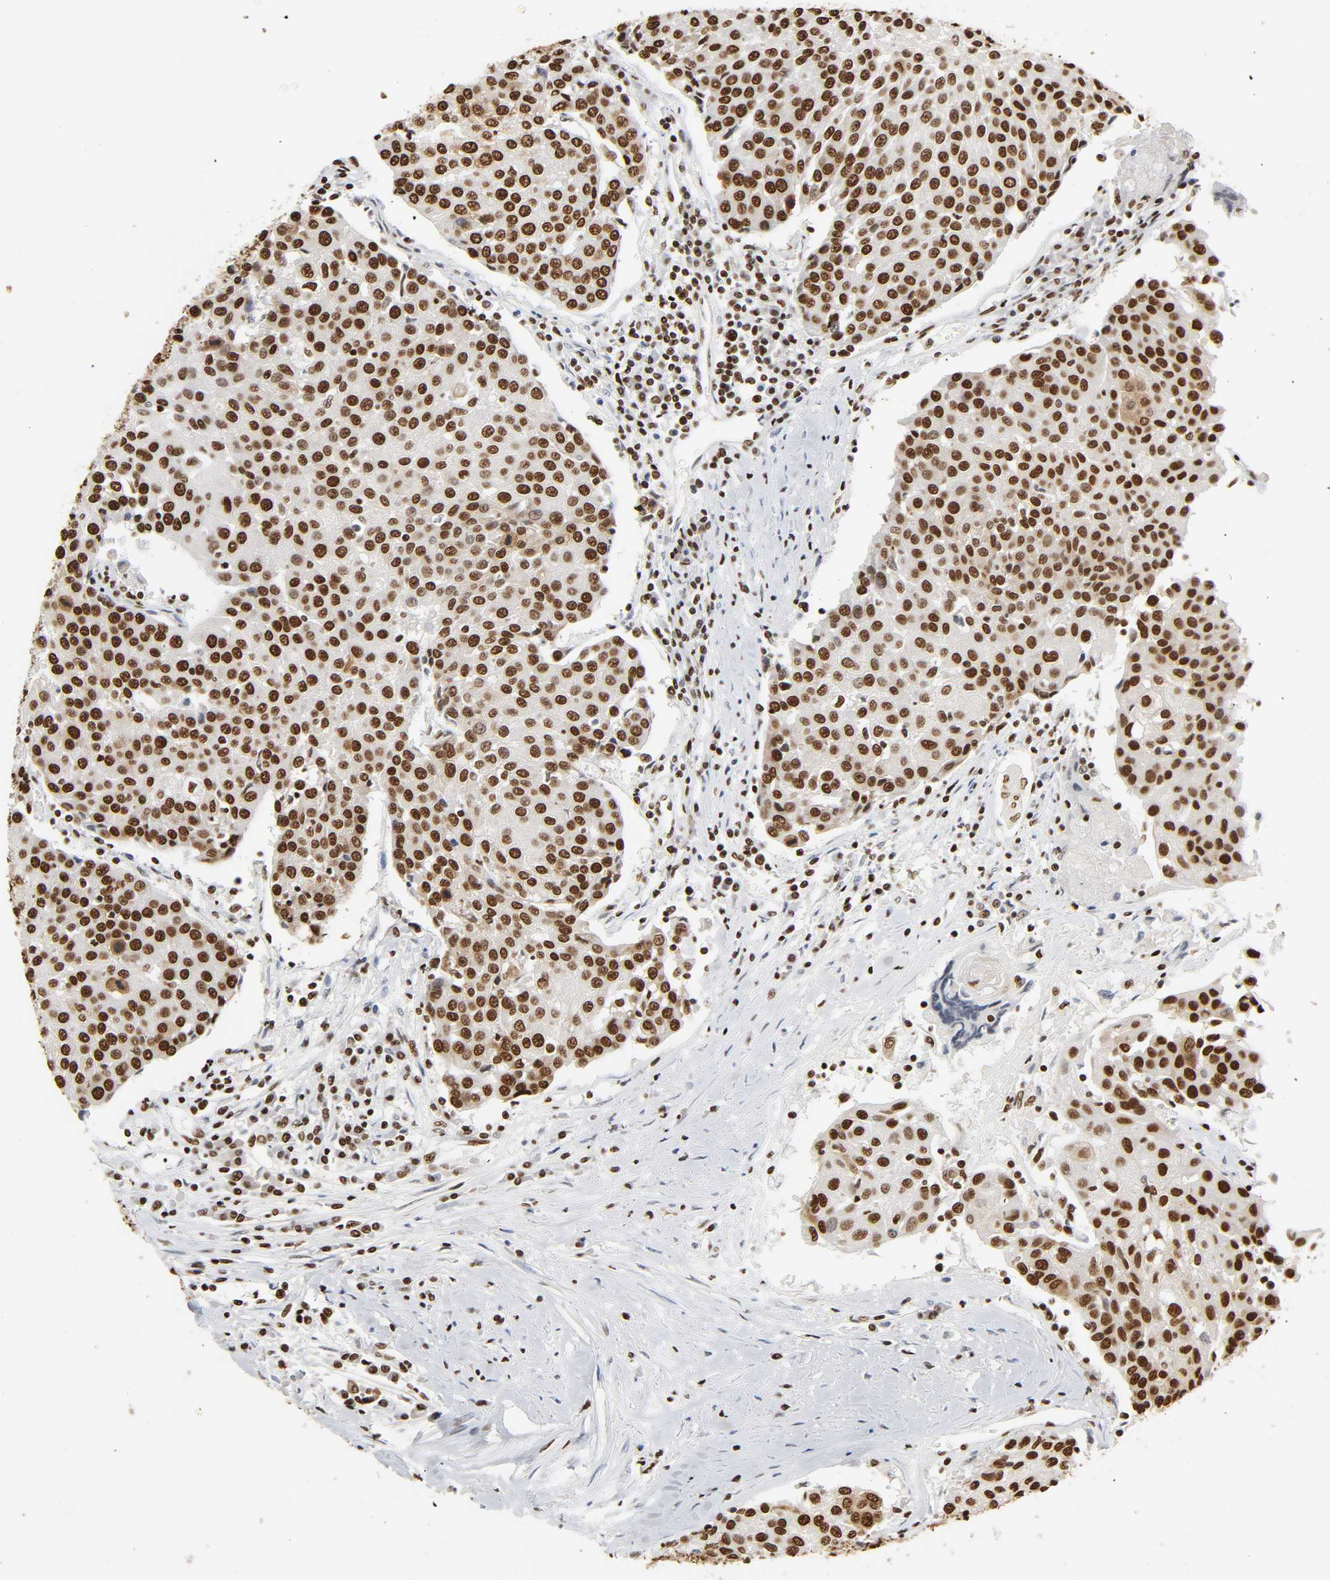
{"staining": {"intensity": "strong", "quantity": ">75%", "location": "cytoplasmic/membranous,nuclear"}, "tissue": "urothelial cancer", "cell_type": "Tumor cells", "image_type": "cancer", "snomed": [{"axis": "morphology", "description": "Urothelial carcinoma, High grade"}, {"axis": "topography", "description": "Urinary bladder"}], "caption": "IHC micrograph of neoplastic tissue: urothelial cancer stained using IHC displays high levels of strong protein expression localized specifically in the cytoplasmic/membranous and nuclear of tumor cells, appearing as a cytoplasmic/membranous and nuclear brown color.", "gene": "HNRNPC", "patient": {"sex": "female", "age": 85}}